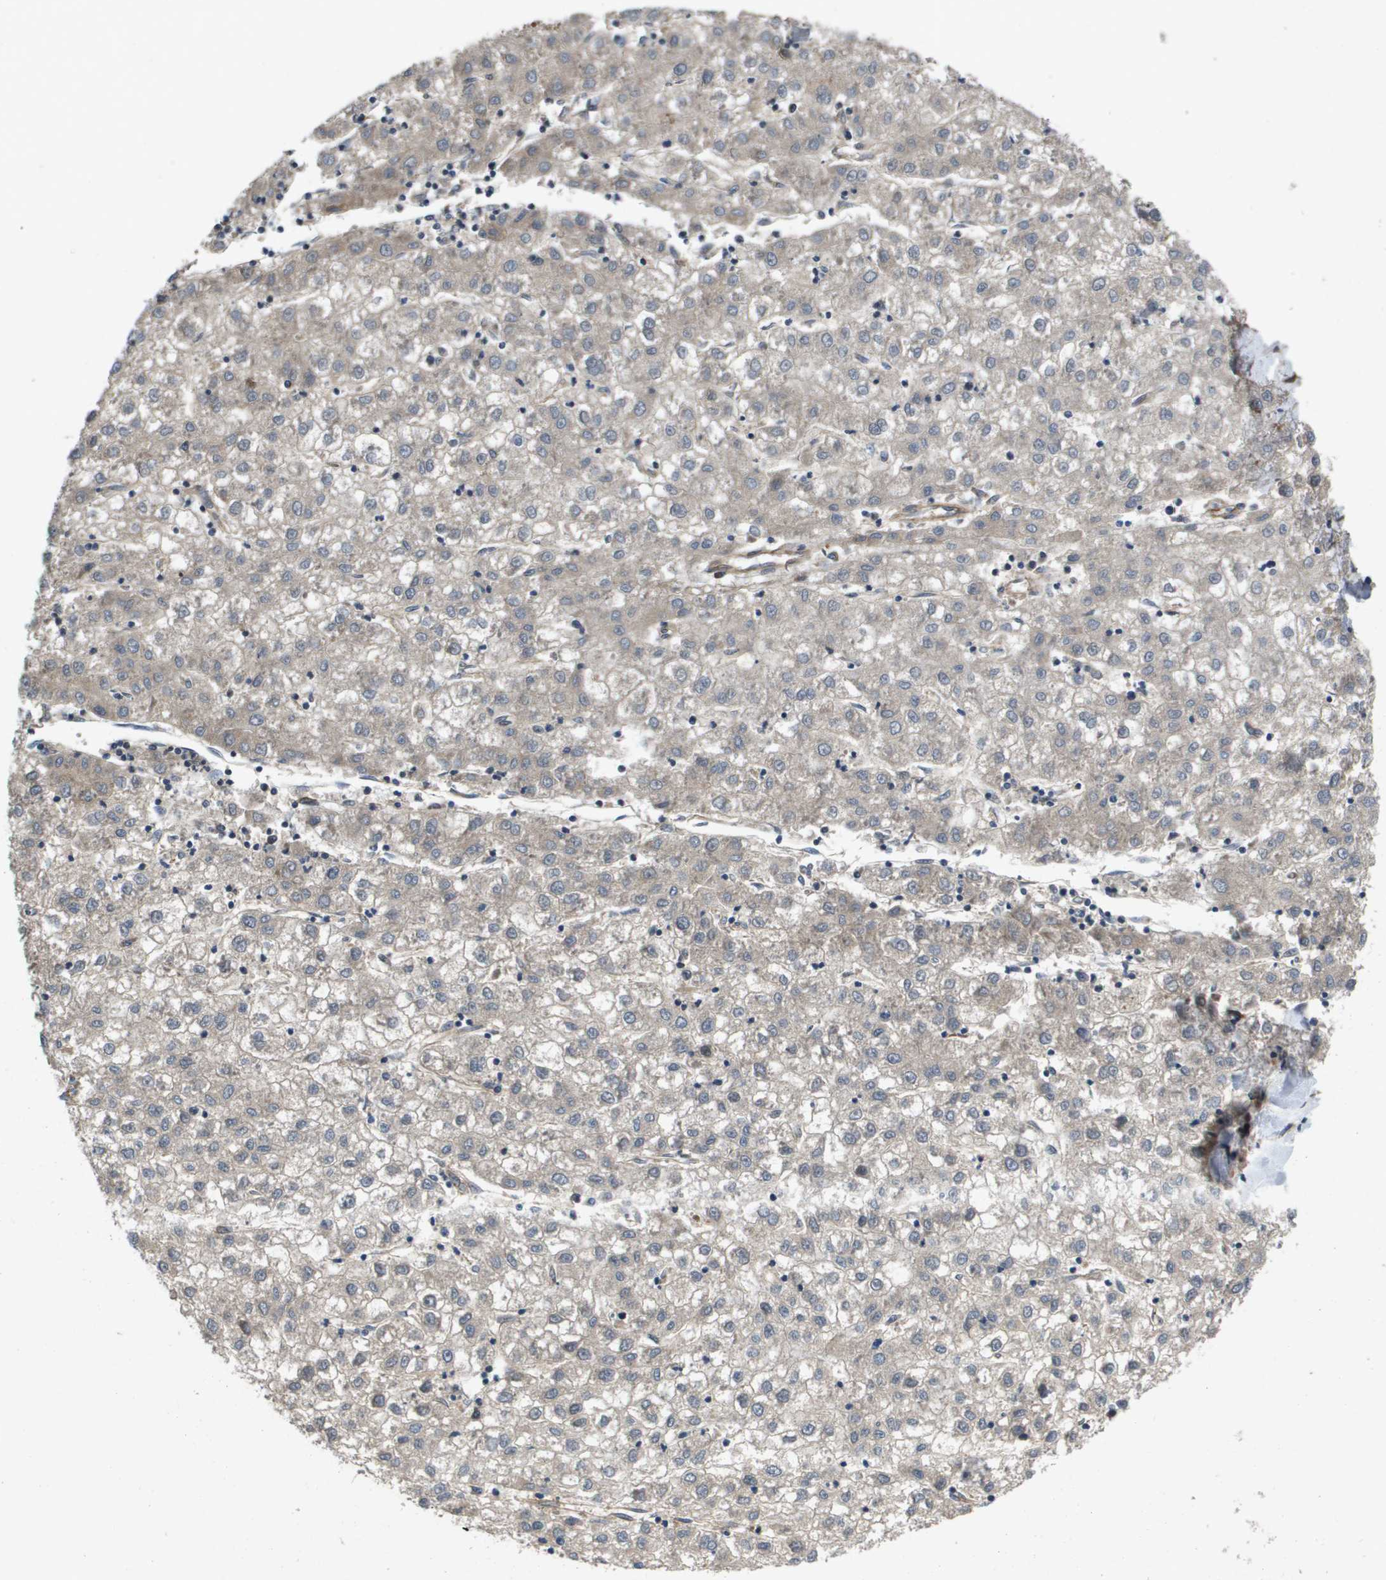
{"staining": {"intensity": "negative", "quantity": "none", "location": "none"}, "tissue": "liver cancer", "cell_type": "Tumor cells", "image_type": "cancer", "snomed": [{"axis": "morphology", "description": "Carcinoma, Hepatocellular, NOS"}, {"axis": "topography", "description": "Liver"}], "caption": "Immunohistochemistry photomicrograph of neoplastic tissue: human liver cancer (hepatocellular carcinoma) stained with DAB displays no significant protein expression in tumor cells.", "gene": "ENTPD2", "patient": {"sex": "male", "age": 72}}